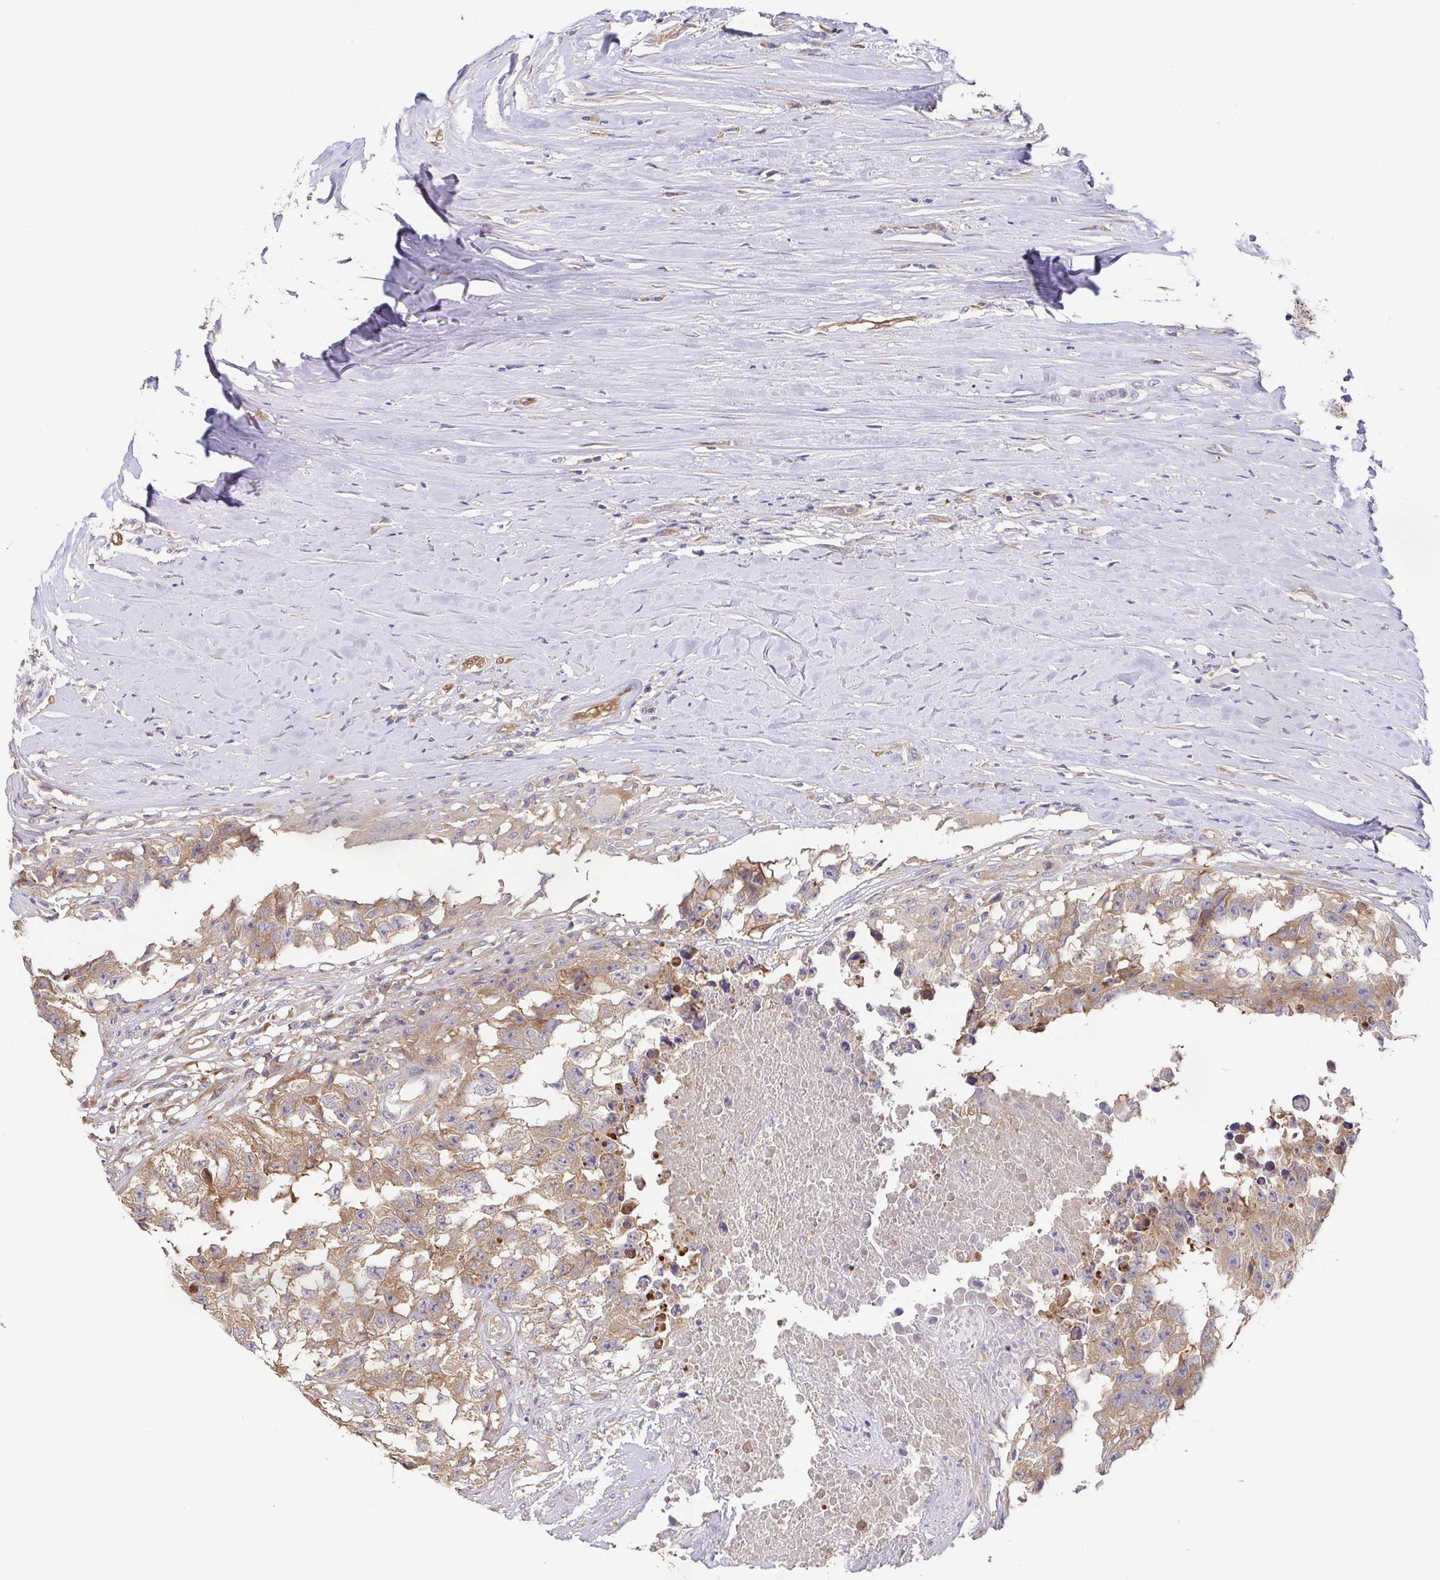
{"staining": {"intensity": "moderate", "quantity": ">75%", "location": "cytoplasmic/membranous"}, "tissue": "testis cancer", "cell_type": "Tumor cells", "image_type": "cancer", "snomed": [{"axis": "morphology", "description": "Carcinoma, Embryonal, NOS"}, {"axis": "topography", "description": "Testis"}], "caption": "Immunohistochemical staining of human testis cancer demonstrates moderate cytoplasmic/membranous protein positivity in about >75% of tumor cells.", "gene": "EIF3D", "patient": {"sex": "male", "age": 83}}